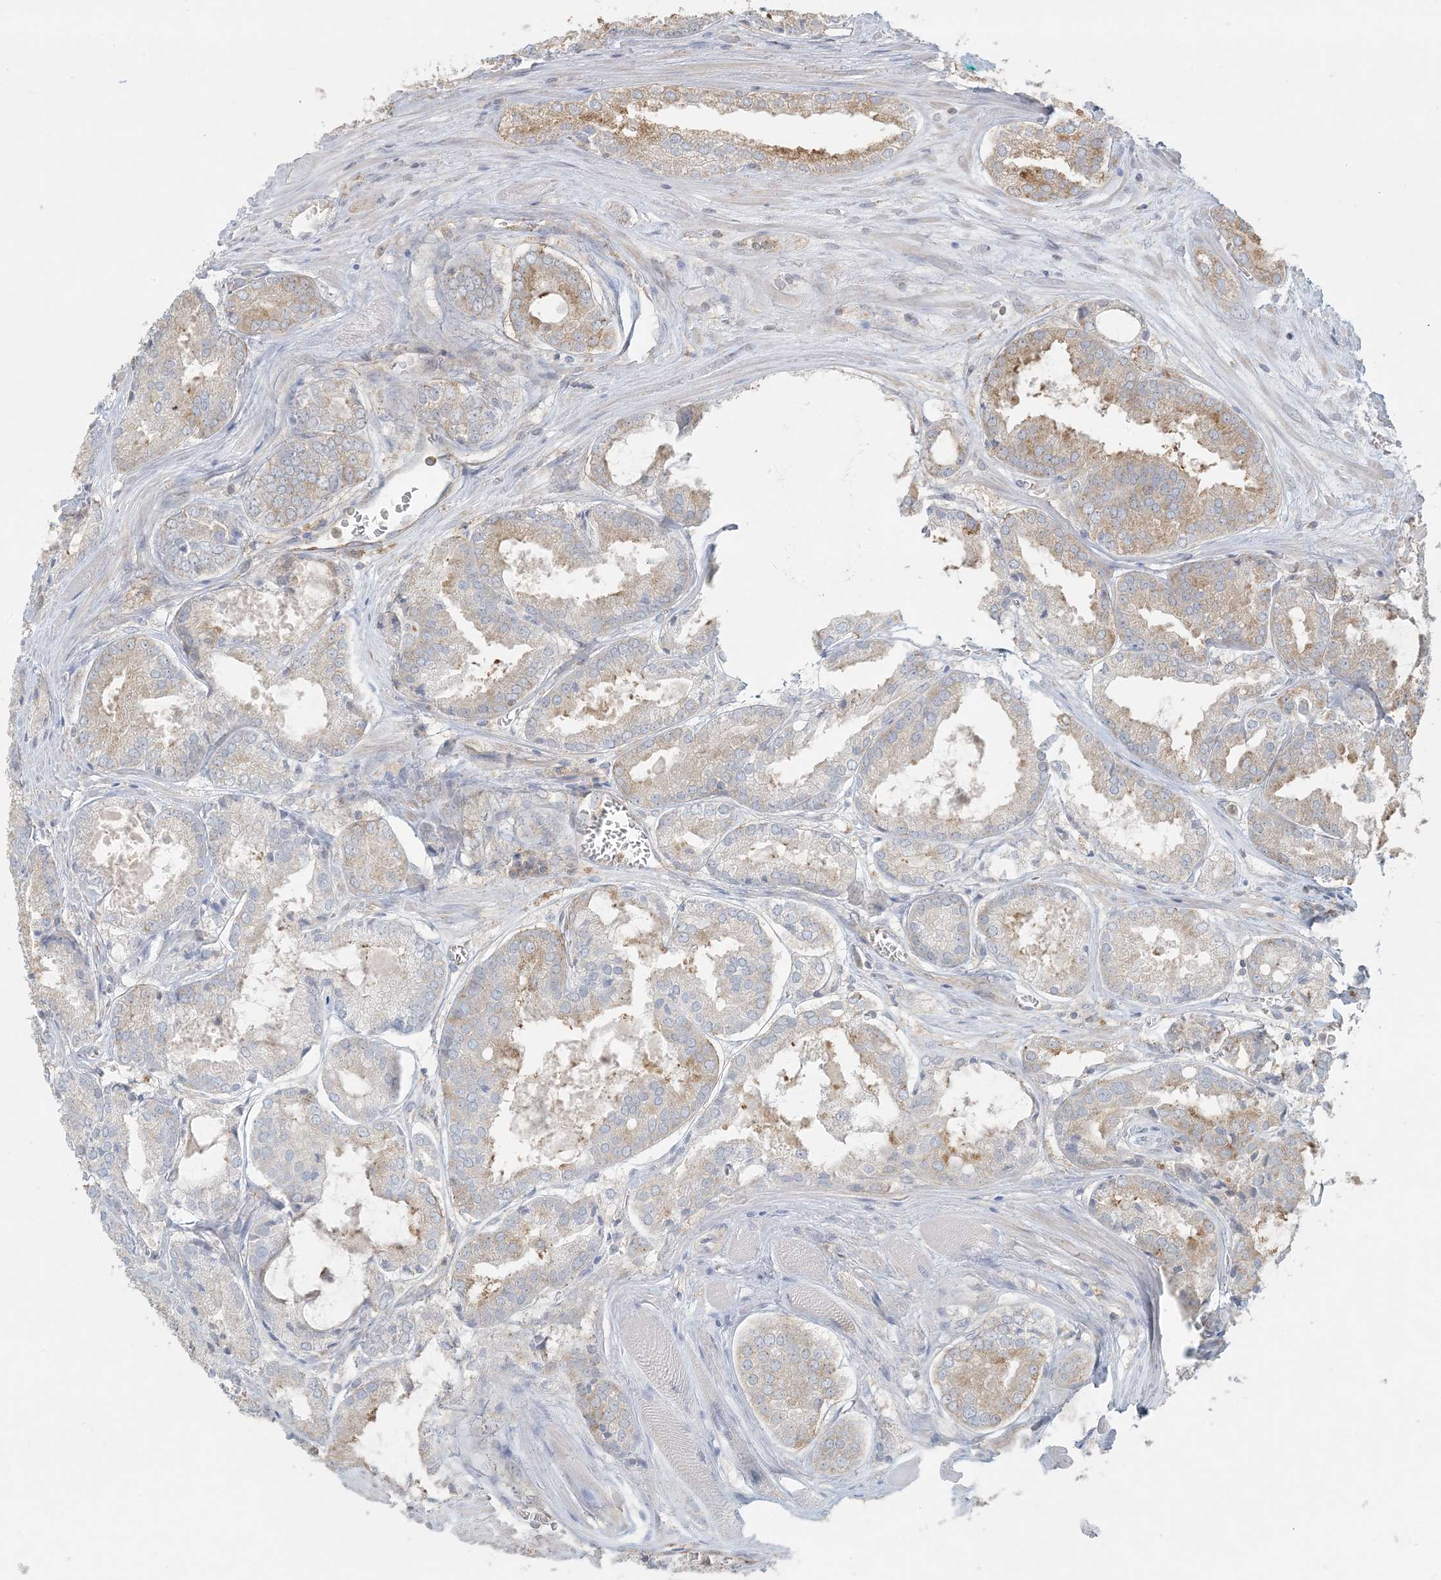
{"staining": {"intensity": "weak", "quantity": "25%-75%", "location": "cytoplasmic/membranous"}, "tissue": "prostate cancer", "cell_type": "Tumor cells", "image_type": "cancer", "snomed": [{"axis": "morphology", "description": "Adenocarcinoma, Low grade"}, {"axis": "topography", "description": "Prostate"}], "caption": "Adenocarcinoma (low-grade) (prostate) tissue shows weak cytoplasmic/membranous expression in about 25%-75% of tumor cells", "gene": "HACL1", "patient": {"sex": "male", "age": 67}}